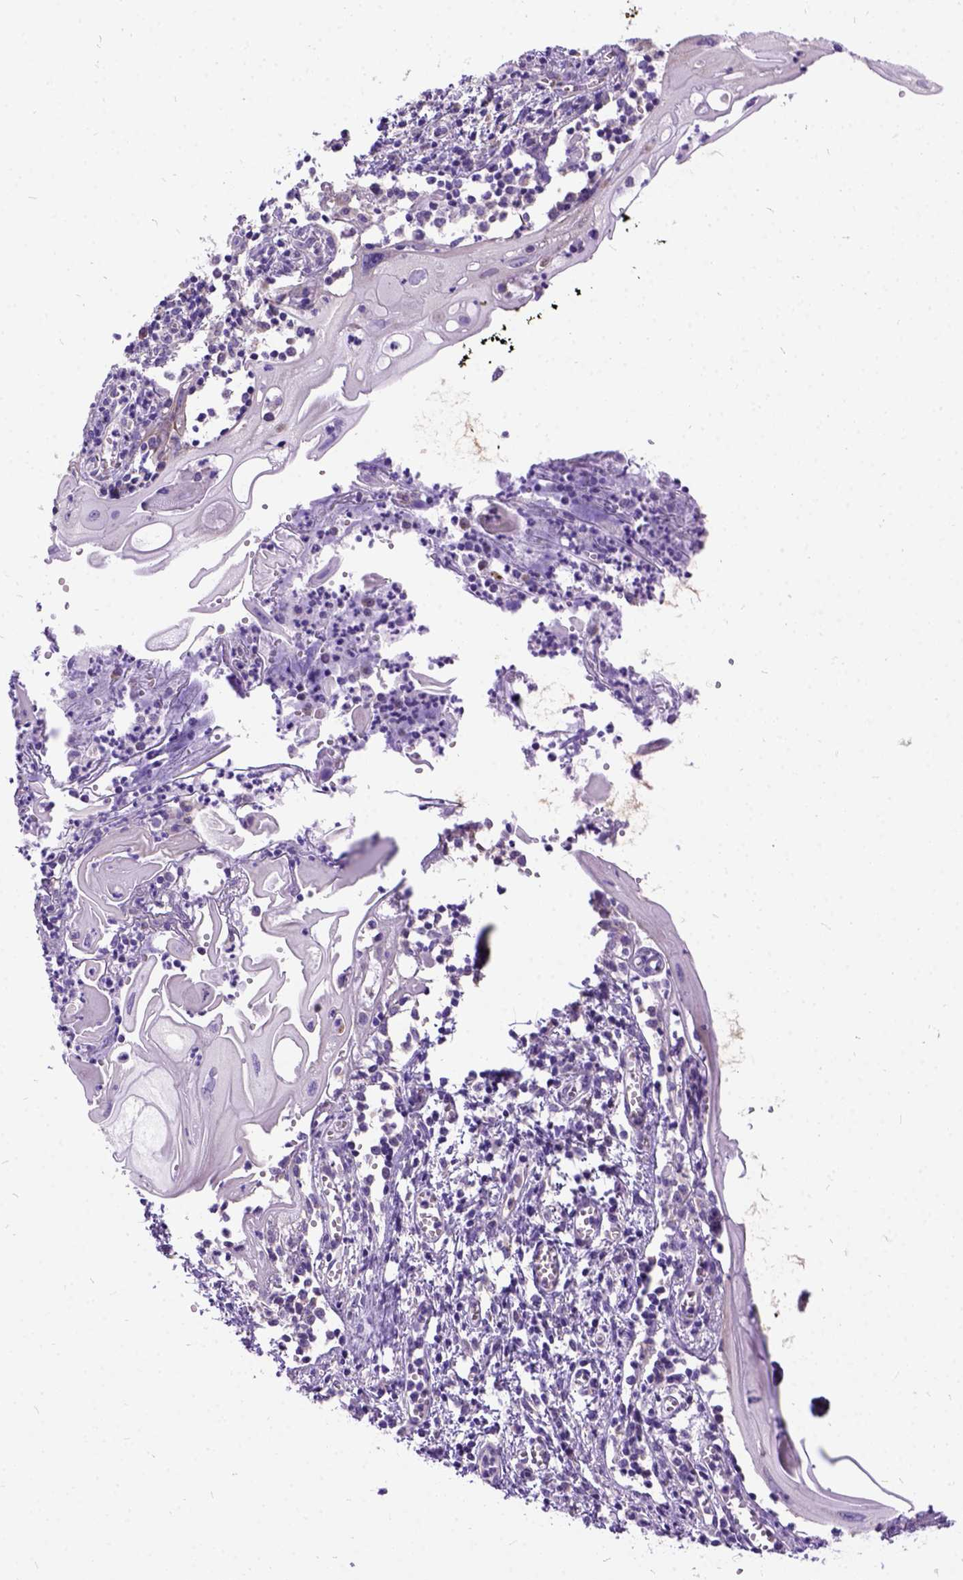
{"staining": {"intensity": "negative", "quantity": "none", "location": "none"}, "tissue": "cervical cancer", "cell_type": "Tumor cells", "image_type": "cancer", "snomed": [{"axis": "morphology", "description": "Squamous cell carcinoma, NOS"}, {"axis": "topography", "description": "Cervix"}], "caption": "Tumor cells show no significant staining in squamous cell carcinoma (cervical). (IHC, brightfield microscopy, high magnification).", "gene": "CFAP54", "patient": {"sex": "female", "age": 30}}